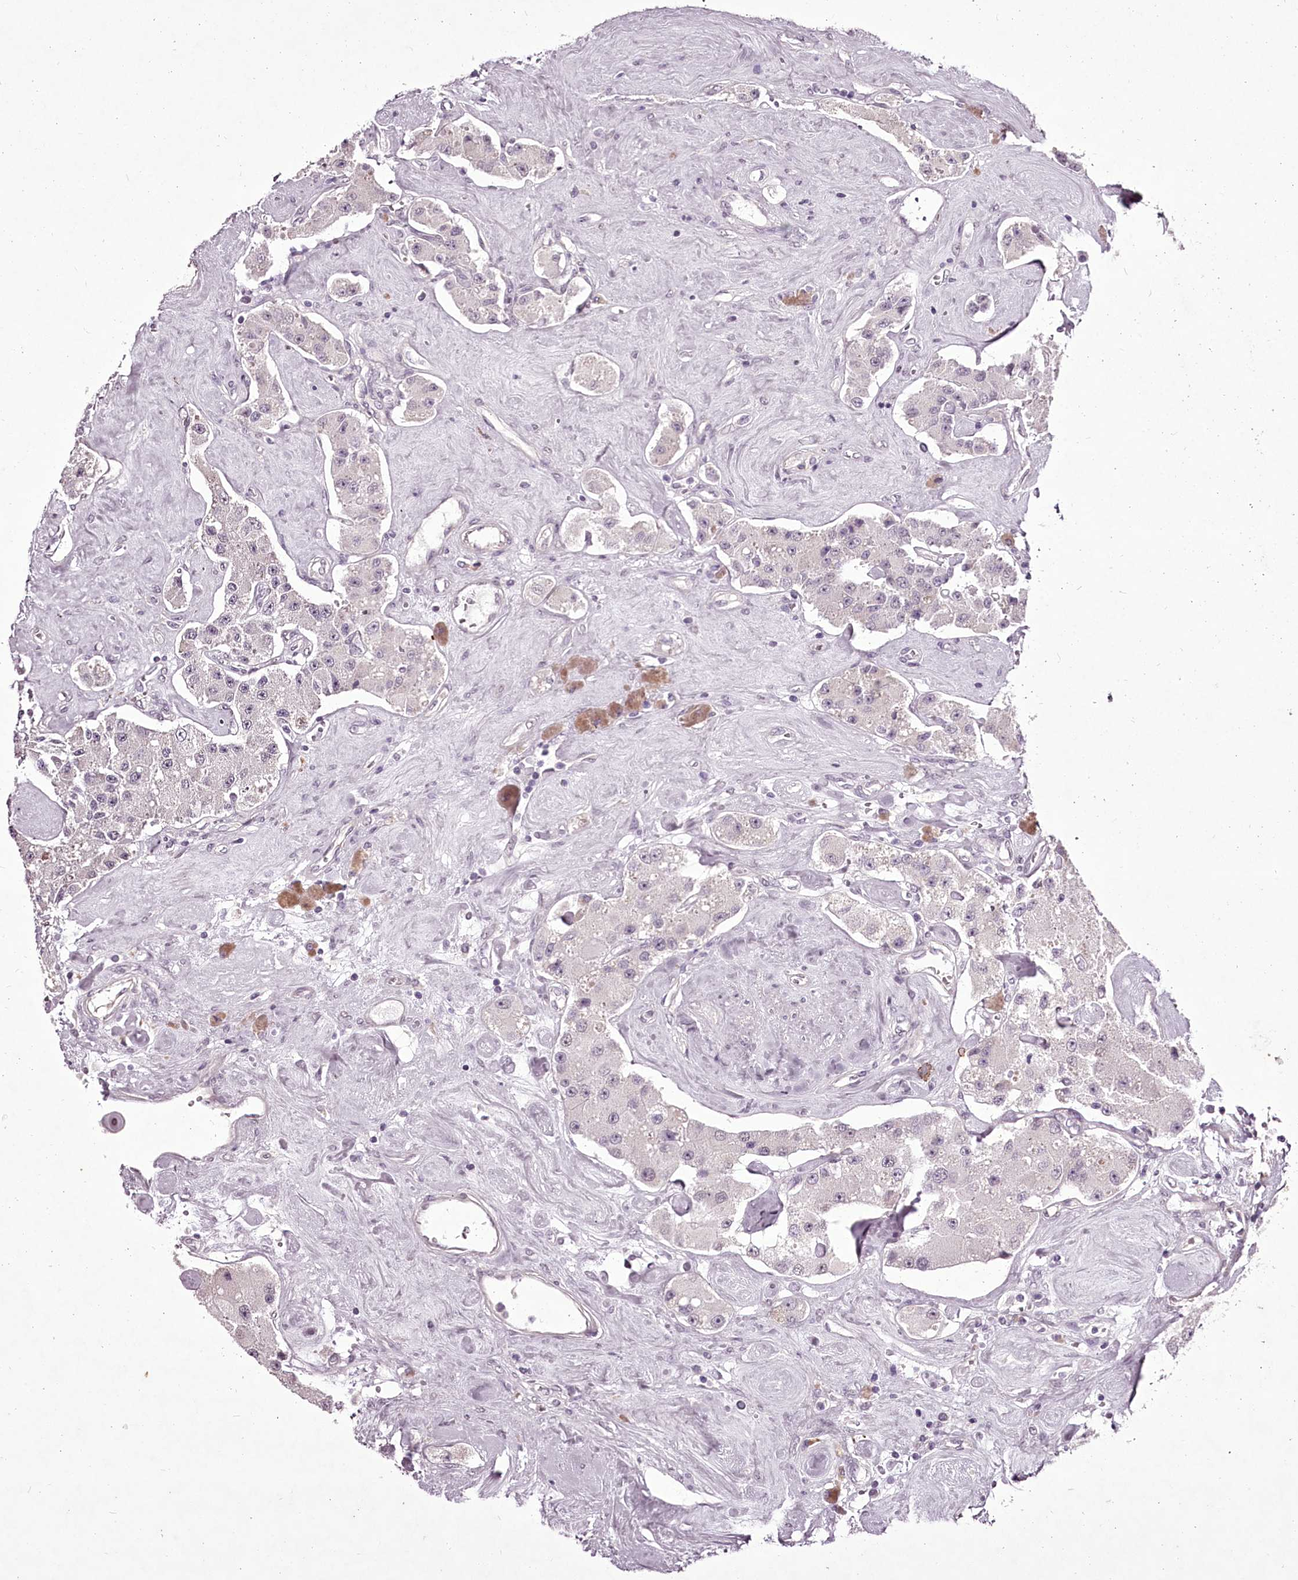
{"staining": {"intensity": "negative", "quantity": "none", "location": "none"}, "tissue": "carcinoid", "cell_type": "Tumor cells", "image_type": "cancer", "snomed": [{"axis": "morphology", "description": "Carcinoid, malignant, NOS"}, {"axis": "topography", "description": "Pancreas"}], "caption": "Immunohistochemistry histopathology image of neoplastic tissue: malignant carcinoid stained with DAB shows no significant protein staining in tumor cells. (Stains: DAB immunohistochemistry with hematoxylin counter stain, Microscopy: brightfield microscopy at high magnification).", "gene": "C1orf56", "patient": {"sex": "male", "age": 41}}